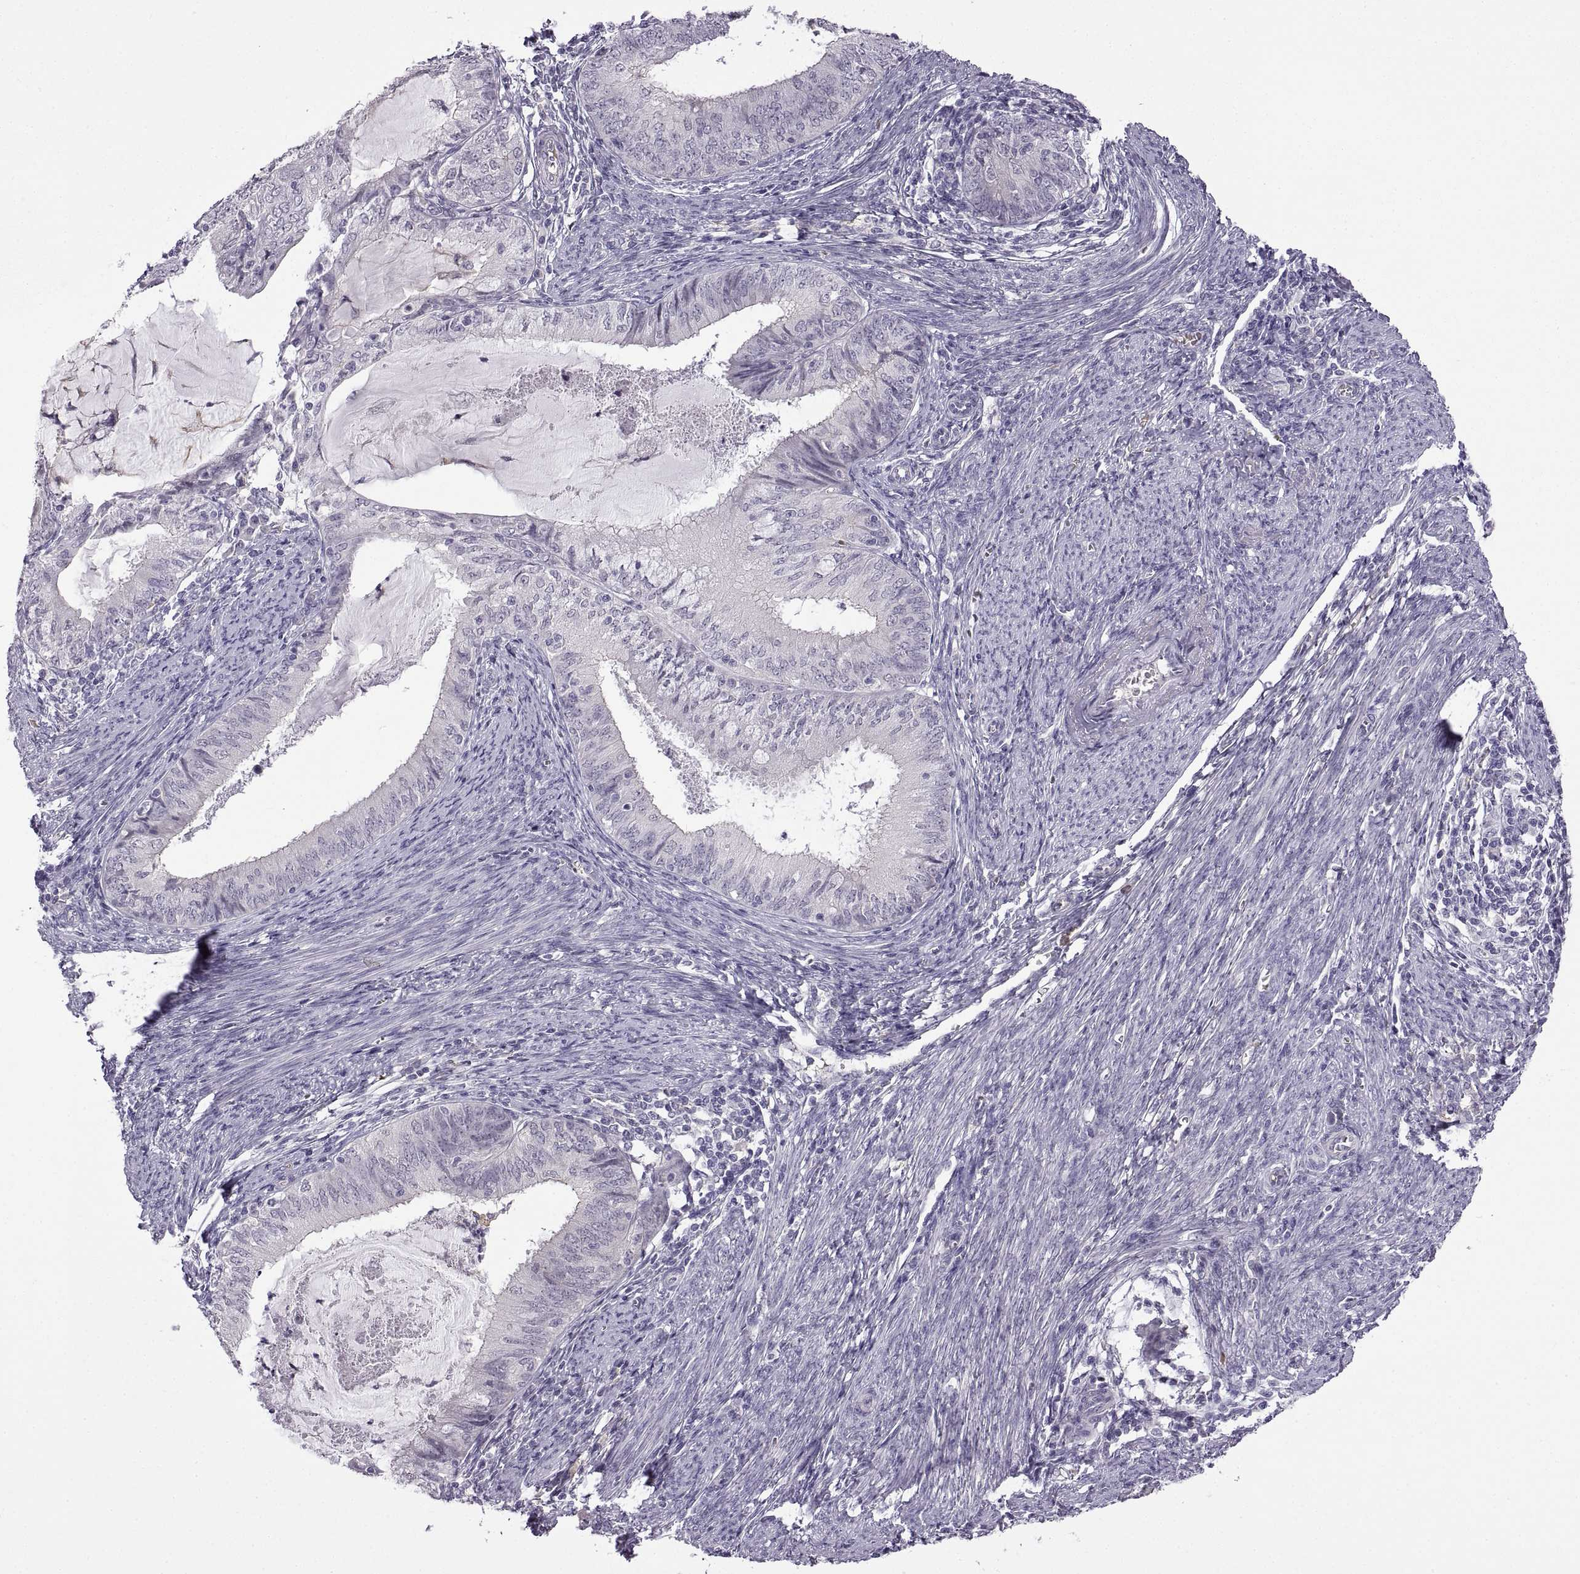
{"staining": {"intensity": "negative", "quantity": "none", "location": "none"}, "tissue": "endometrial cancer", "cell_type": "Tumor cells", "image_type": "cancer", "snomed": [{"axis": "morphology", "description": "Adenocarcinoma, NOS"}, {"axis": "topography", "description": "Endometrium"}], "caption": "Immunohistochemical staining of endometrial adenocarcinoma exhibits no significant staining in tumor cells.", "gene": "MEIOC", "patient": {"sex": "female", "age": 57}}